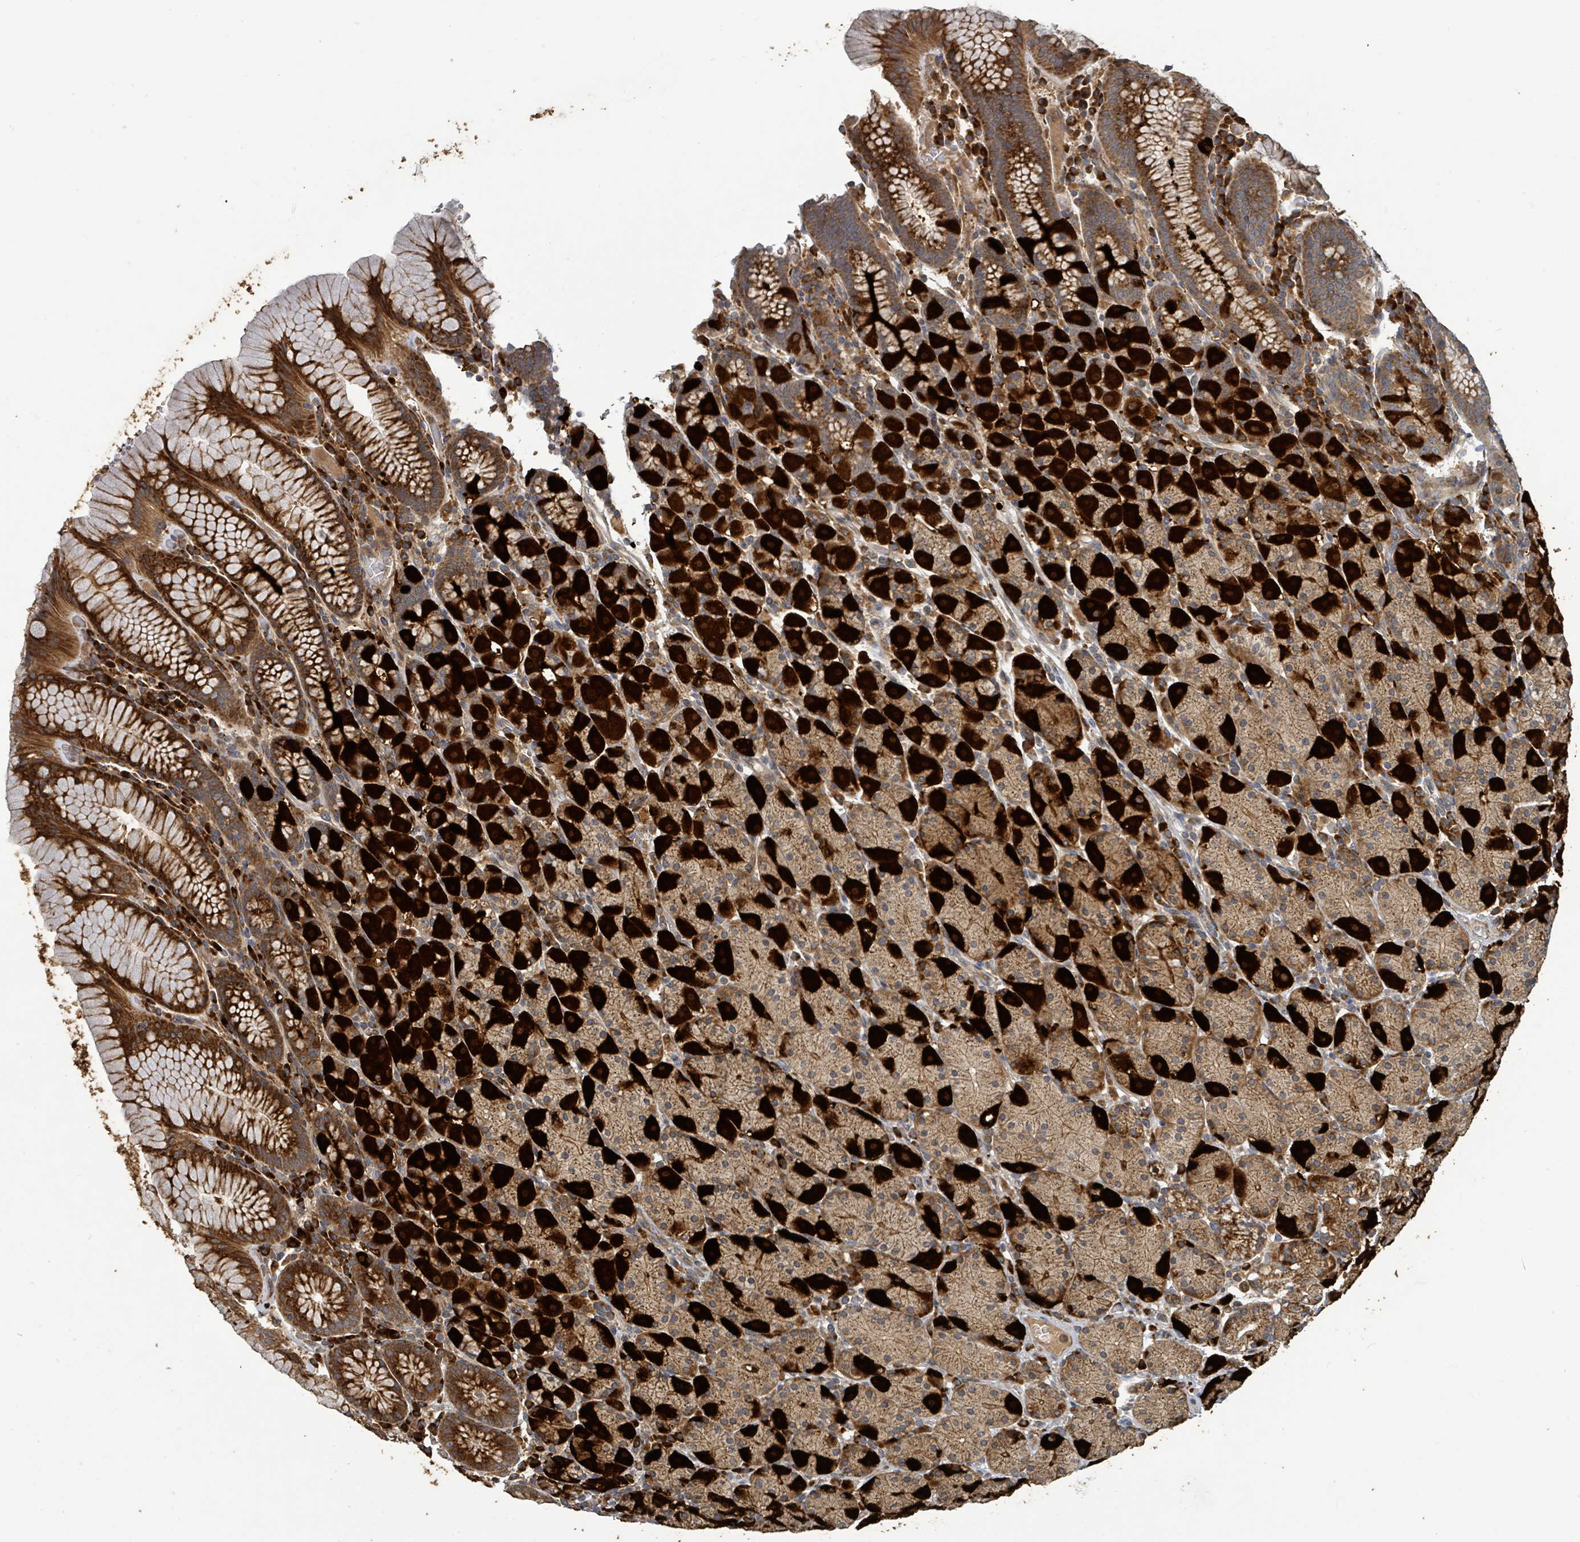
{"staining": {"intensity": "strong", "quantity": ">75%", "location": "cytoplasmic/membranous"}, "tissue": "stomach", "cell_type": "Glandular cells", "image_type": "normal", "snomed": [{"axis": "morphology", "description": "Normal tissue, NOS"}, {"axis": "topography", "description": "Stomach, upper"}, {"axis": "topography", "description": "Stomach"}], "caption": "Stomach stained with a brown dye exhibits strong cytoplasmic/membranous positive staining in about >75% of glandular cells.", "gene": "STARD4", "patient": {"sex": "male", "age": 62}}